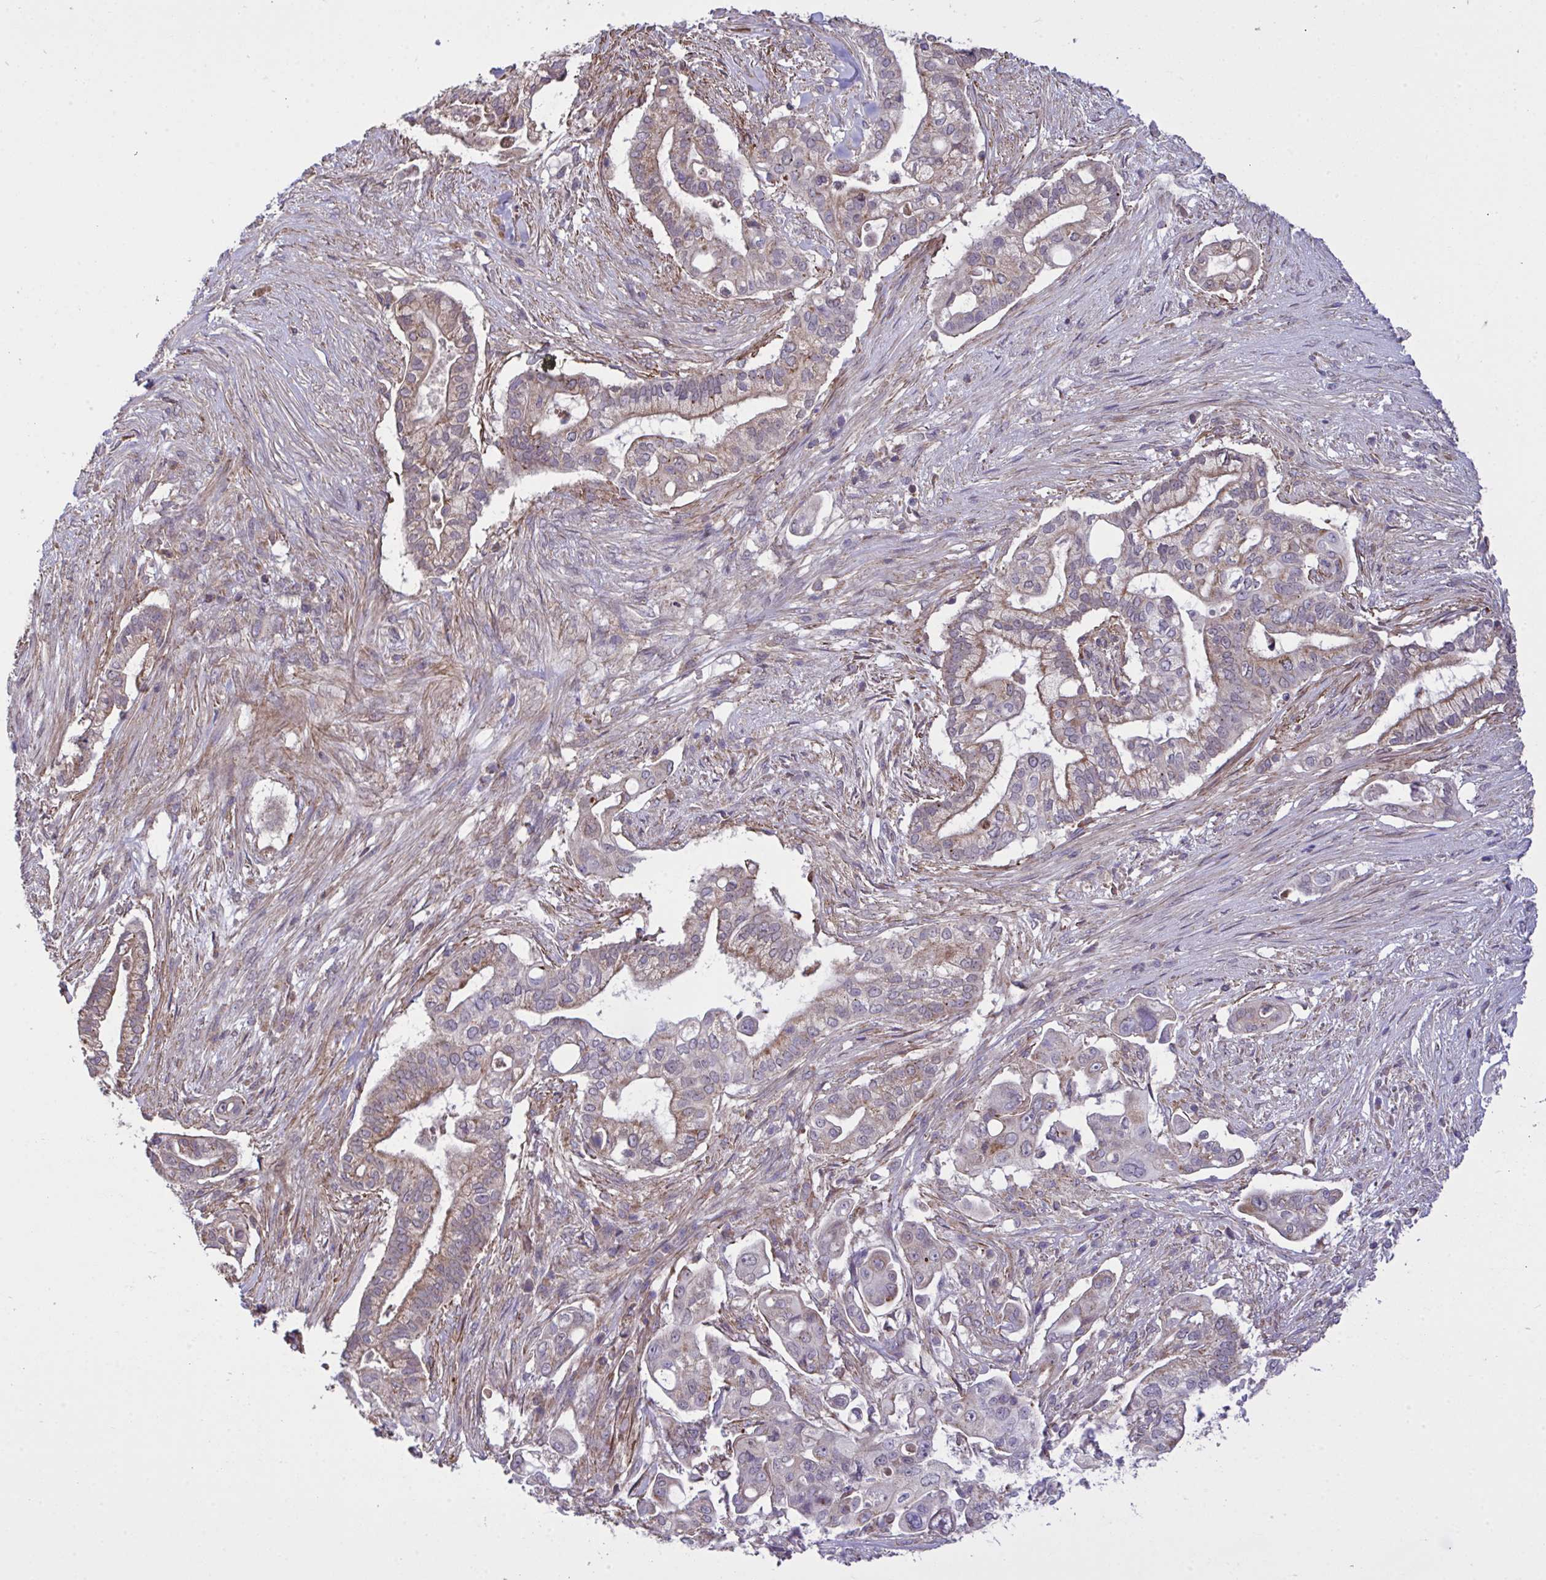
{"staining": {"intensity": "weak", "quantity": "<25%", "location": "cytoplasmic/membranous"}, "tissue": "pancreatic cancer", "cell_type": "Tumor cells", "image_type": "cancer", "snomed": [{"axis": "morphology", "description": "Adenocarcinoma, NOS"}, {"axis": "topography", "description": "Pancreas"}], "caption": "Pancreatic cancer stained for a protein using IHC displays no positivity tumor cells.", "gene": "PPM1H", "patient": {"sex": "female", "age": 69}}